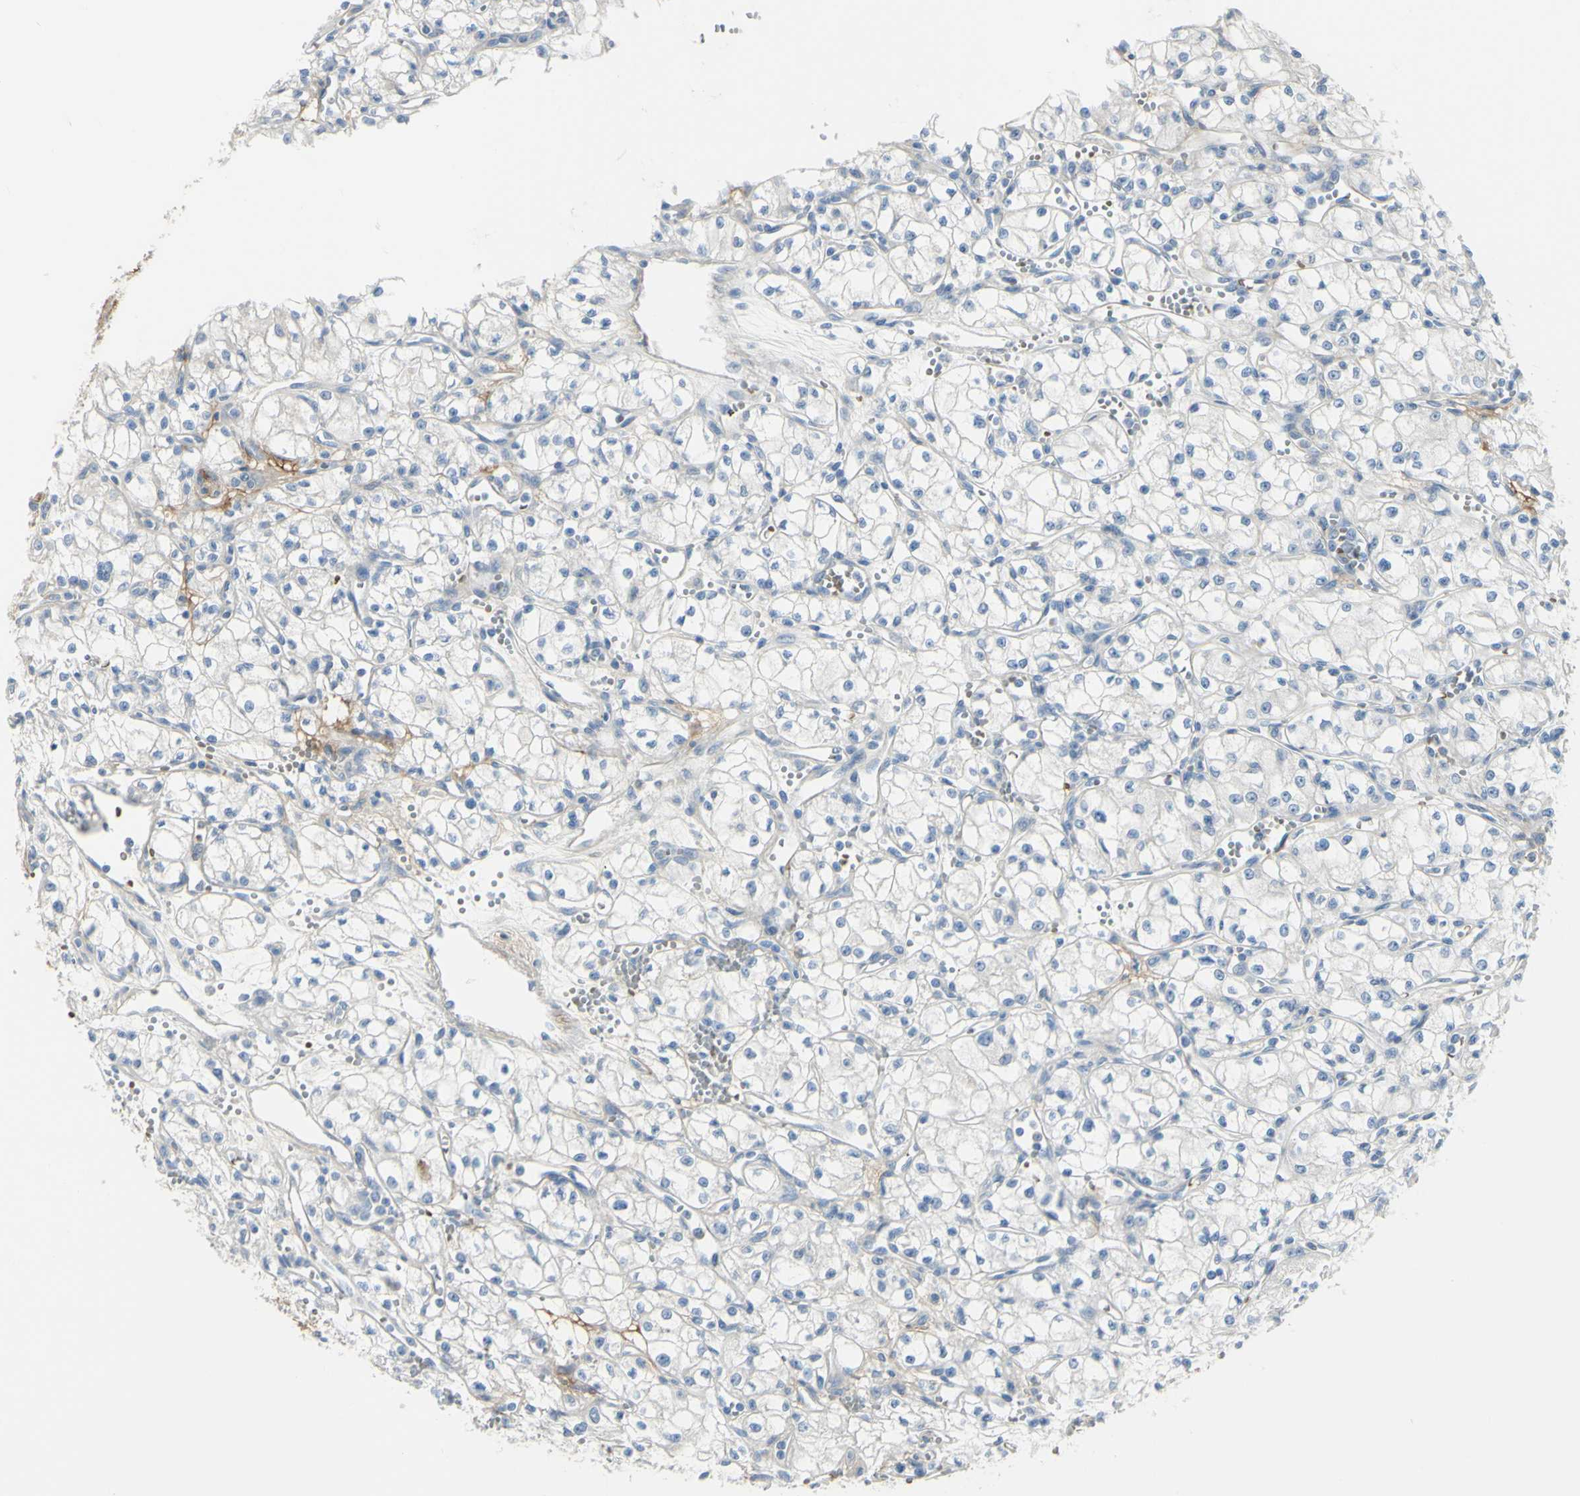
{"staining": {"intensity": "negative", "quantity": "none", "location": "none"}, "tissue": "renal cancer", "cell_type": "Tumor cells", "image_type": "cancer", "snomed": [{"axis": "morphology", "description": "Normal tissue, NOS"}, {"axis": "morphology", "description": "Adenocarcinoma, NOS"}, {"axis": "topography", "description": "Kidney"}], "caption": "Micrograph shows no significant protein positivity in tumor cells of renal adenocarcinoma.", "gene": "NCBP2L", "patient": {"sex": "male", "age": 59}}